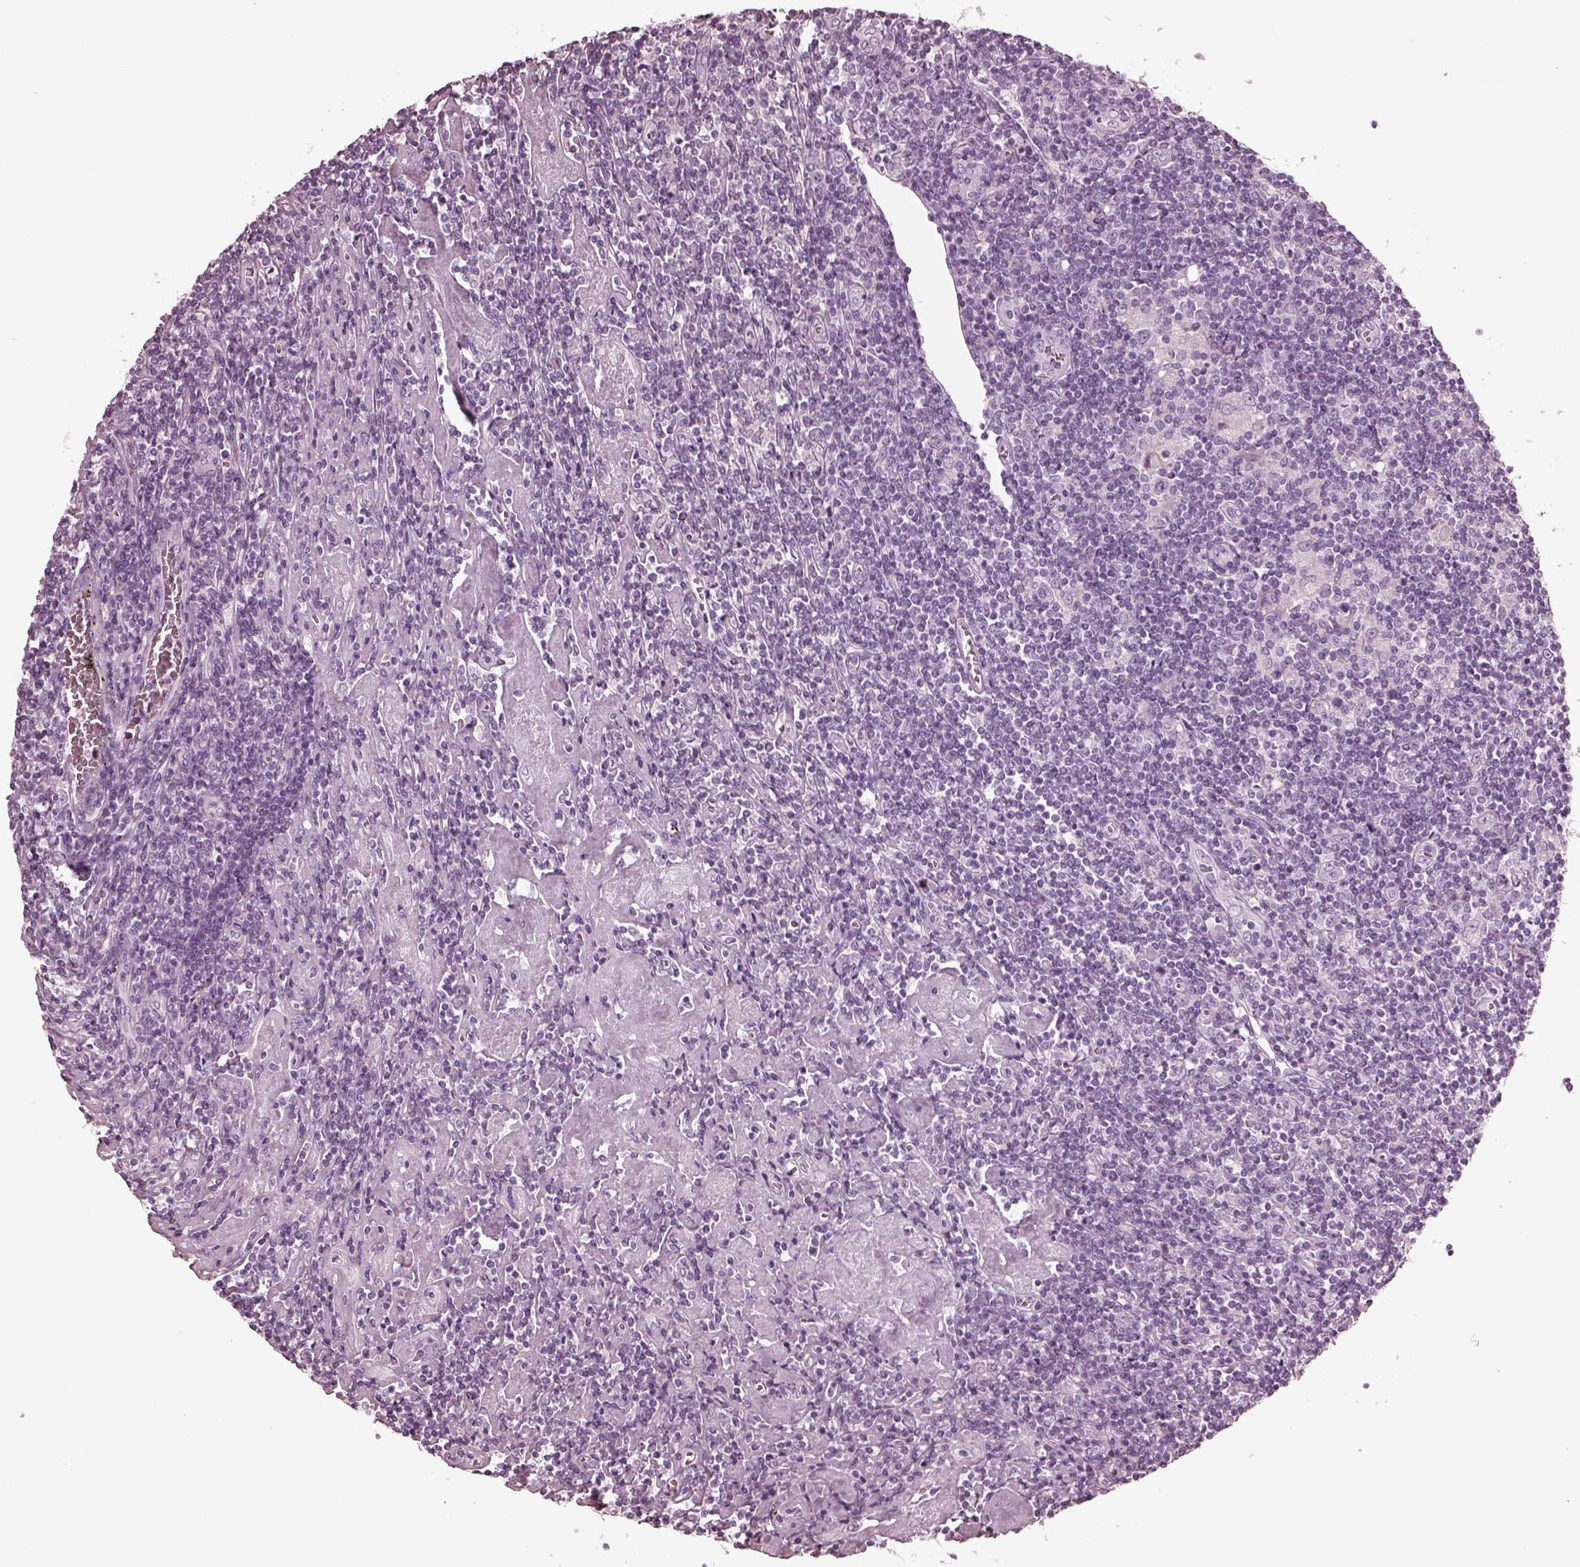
{"staining": {"intensity": "negative", "quantity": "none", "location": "none"}, "tissue": "lymphoma", "cell_type": "Tumor cells", "image_type": "cancer", "snomed": [{"axis": "morphology", "description": "Hodgkin's disease, NOS"}, {"axis": "topography", "description": "Lymph node"}], "caption": "A photomicrograph of human lymphoma is negative for staining in tumor cells.", "gene": "GRM6", "patient": {"sex": "male", "age": 40}}